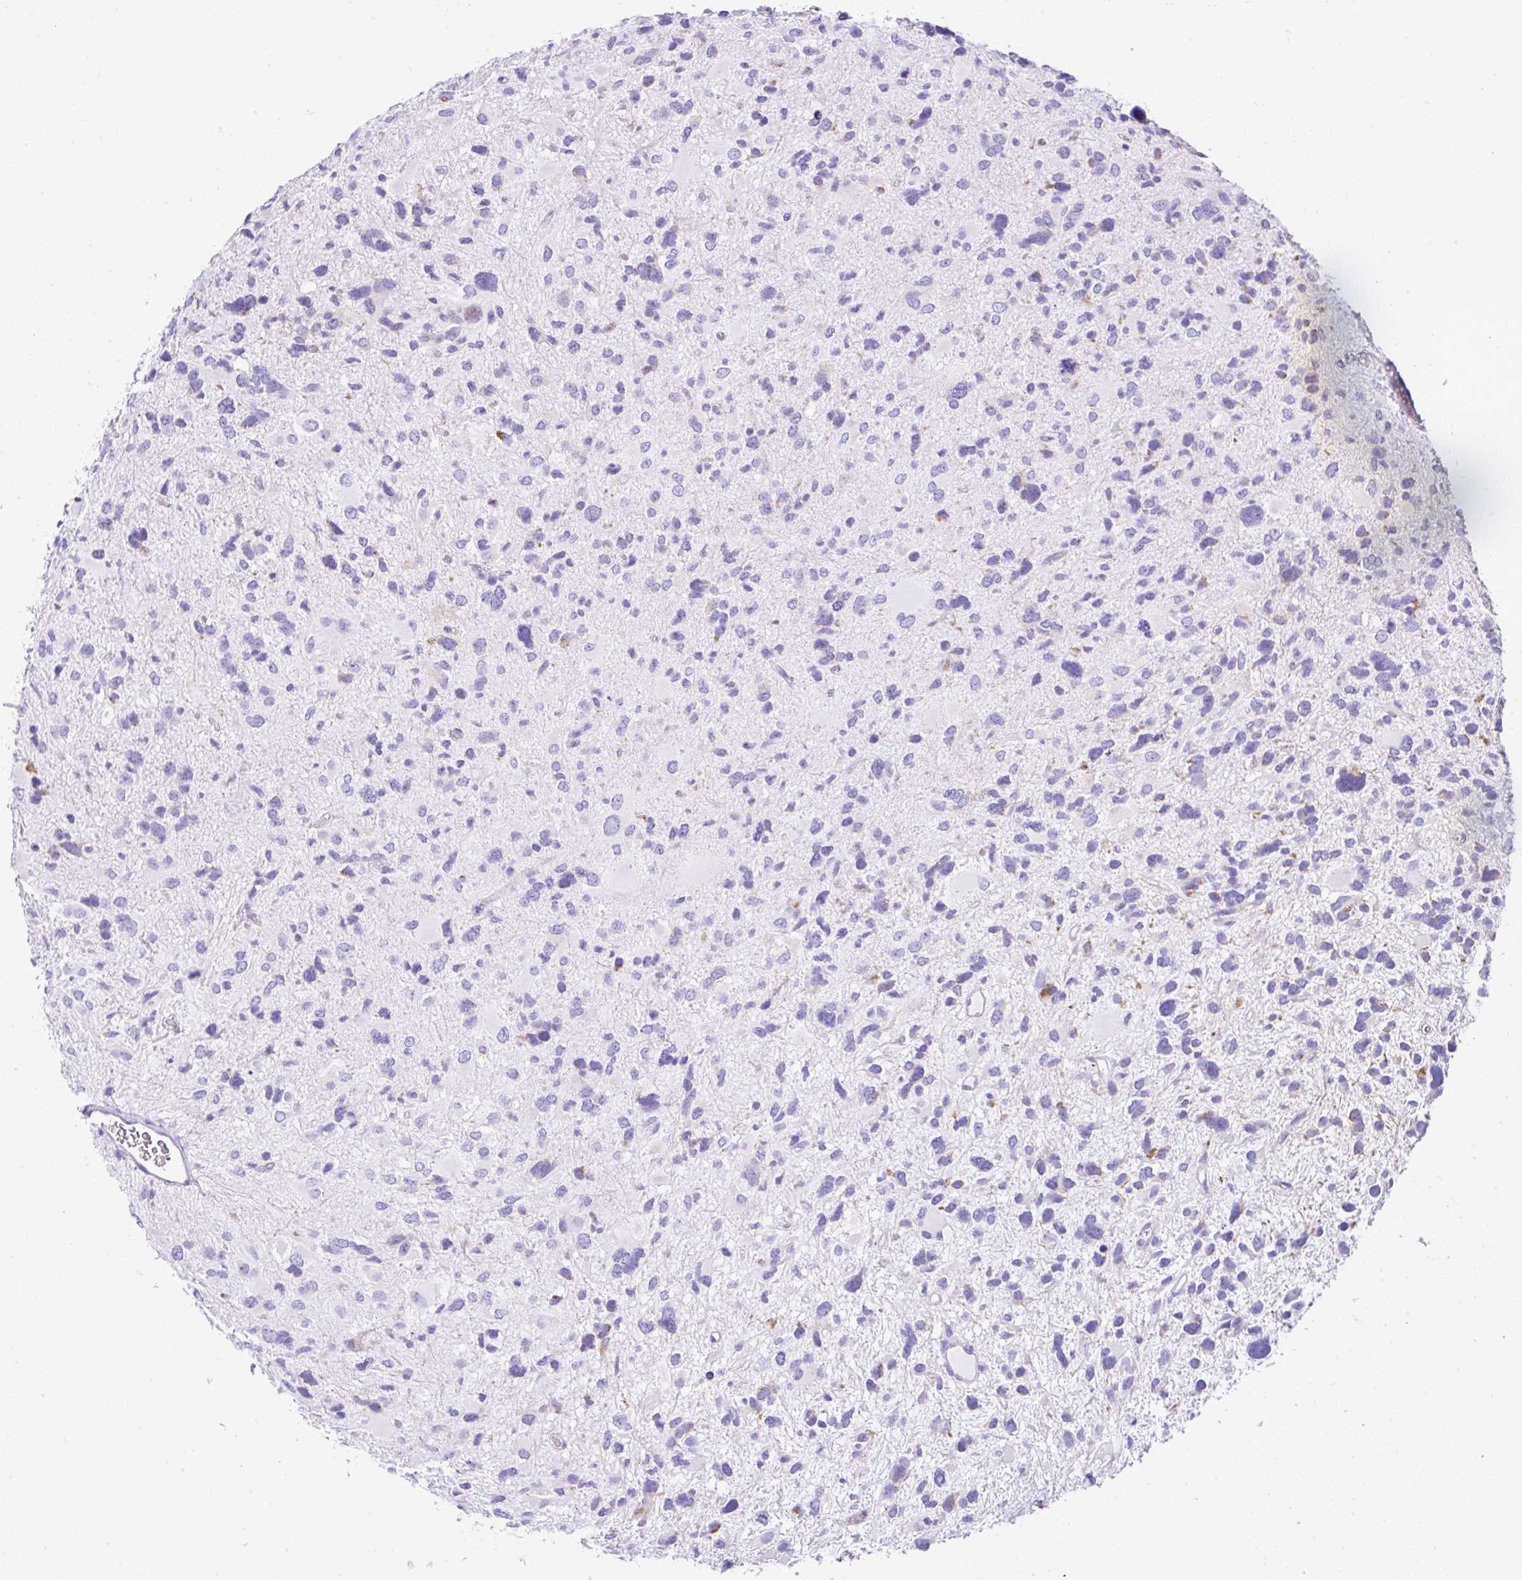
{"staining": {"intensity": "moderate", "quantity": "<25%", "location": "cytoplasmic/membranous"}, "tissue": "glioma", "cell_type": "Tumor cells", "image_type": "cancer", "snomed": [{"axis": "morphology", "description": "Glioma, malignant, High grade"}, {"axis": "topography", "description": "Brain"}], "caption": "Moderate cytoplasmic/membranous positivity is identified in approximately <25% of tumor cells in glioma.", "gene": "SLC13A1", "patient": {"sex": "female", "age": 11}}